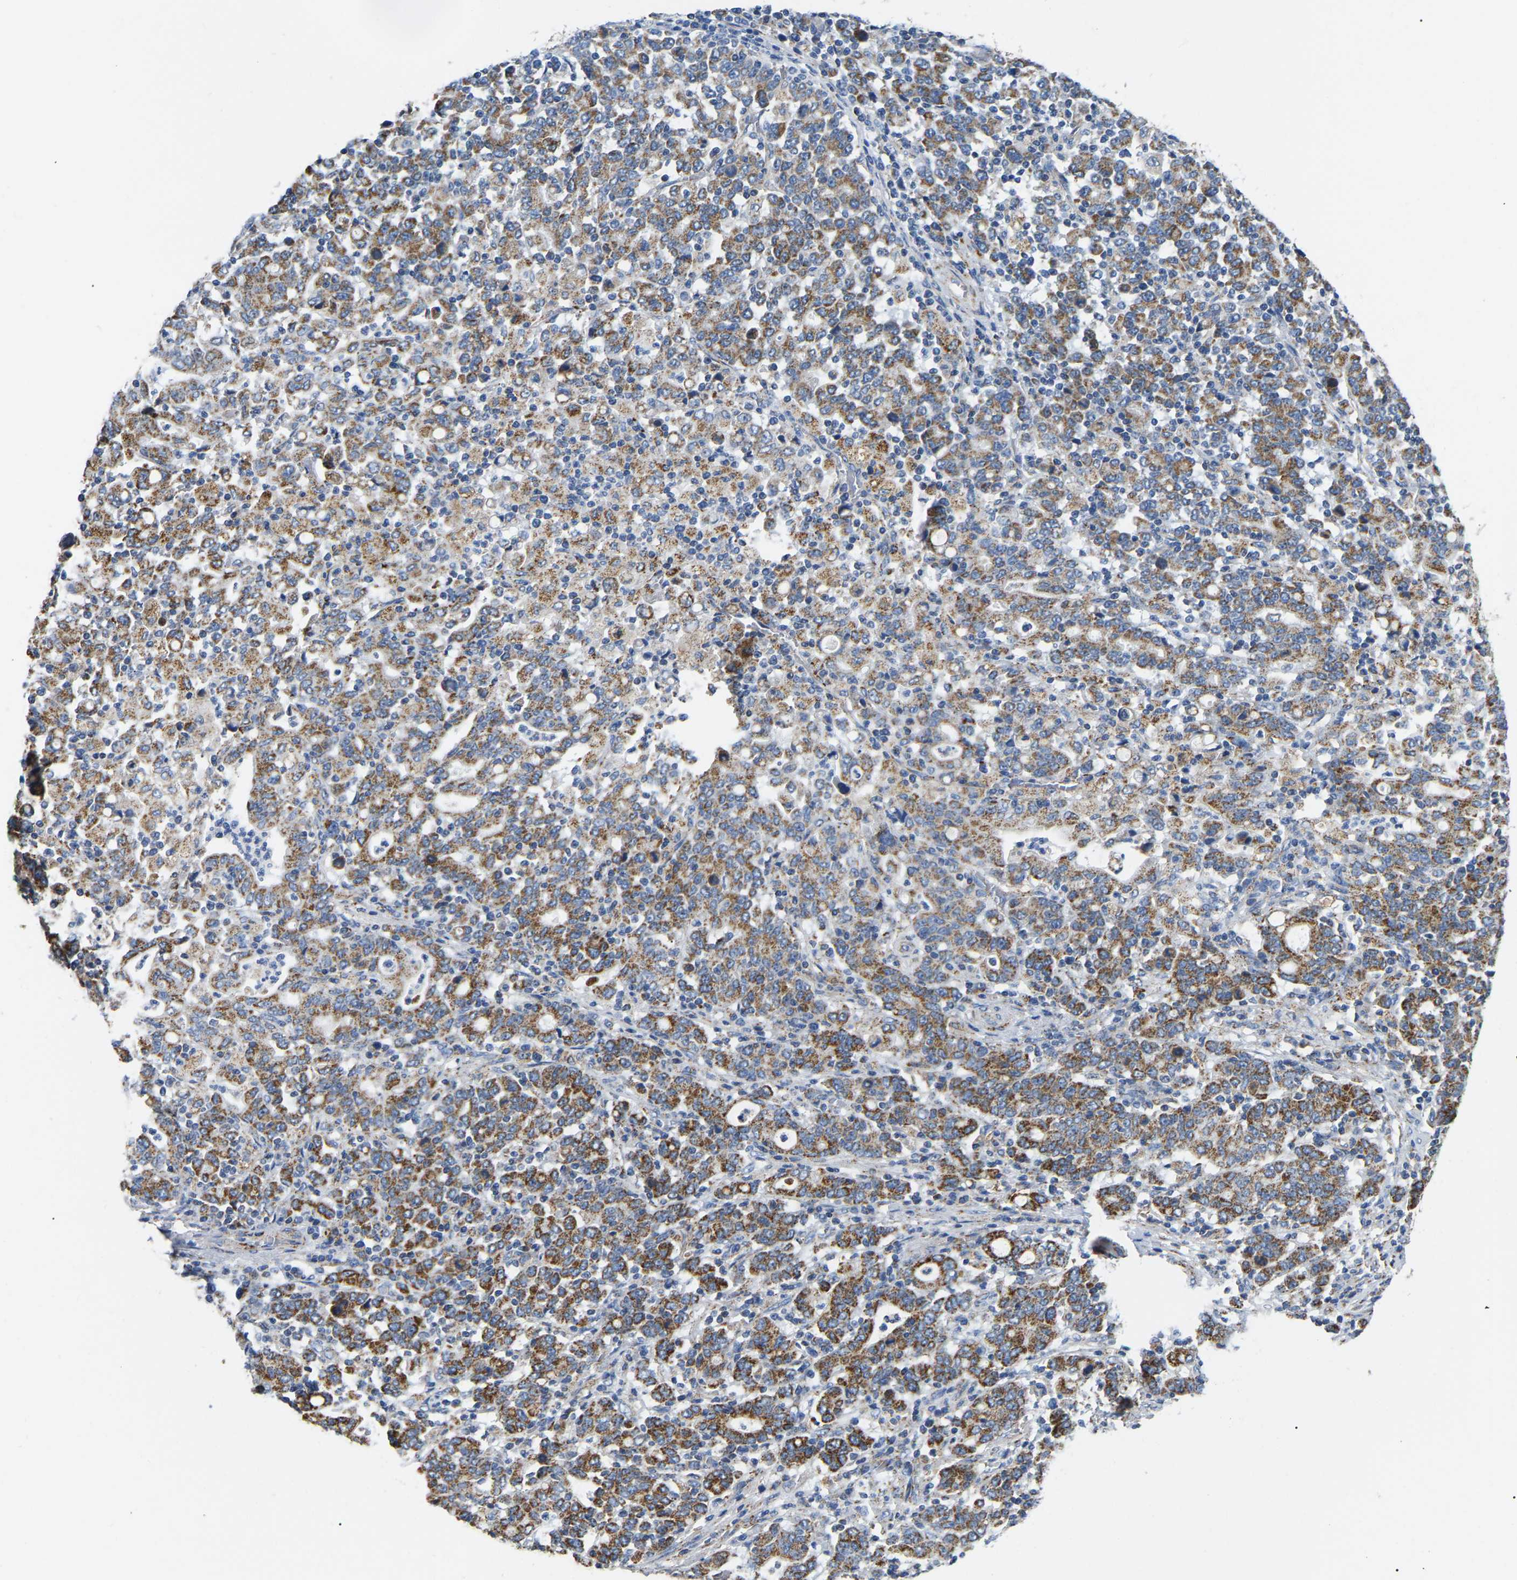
{"staining": {"intensity": "moderate", "quantity": ">75%", "location": "cytoplasmic/membranous"}, "tissue": "stomach cancer", "cell_type": "Tumor cells", "image_type": "cancer", "snomed": [{"axis": "morphology", "description": "Adenocarcinoma, NOS"}, {"axis": "topography", "description": "Stomach, upper"}], "caption": "Immunohistochemistry staining of stomach adenocarcinoma, which exhibits medium levels of moderate cytoplasmic/membranous staining in approximately >75% of tumor cells indicating moderate cytoplasmic/membranous protein staining. The staining was performed using DAB (3,3'-diaminobenzidine) (brown) for protein detection and nuclei were counterstained in hematoxylin (blue).", "gene": "HIBADH", "patient": {"sex": "male", "age": 69}}